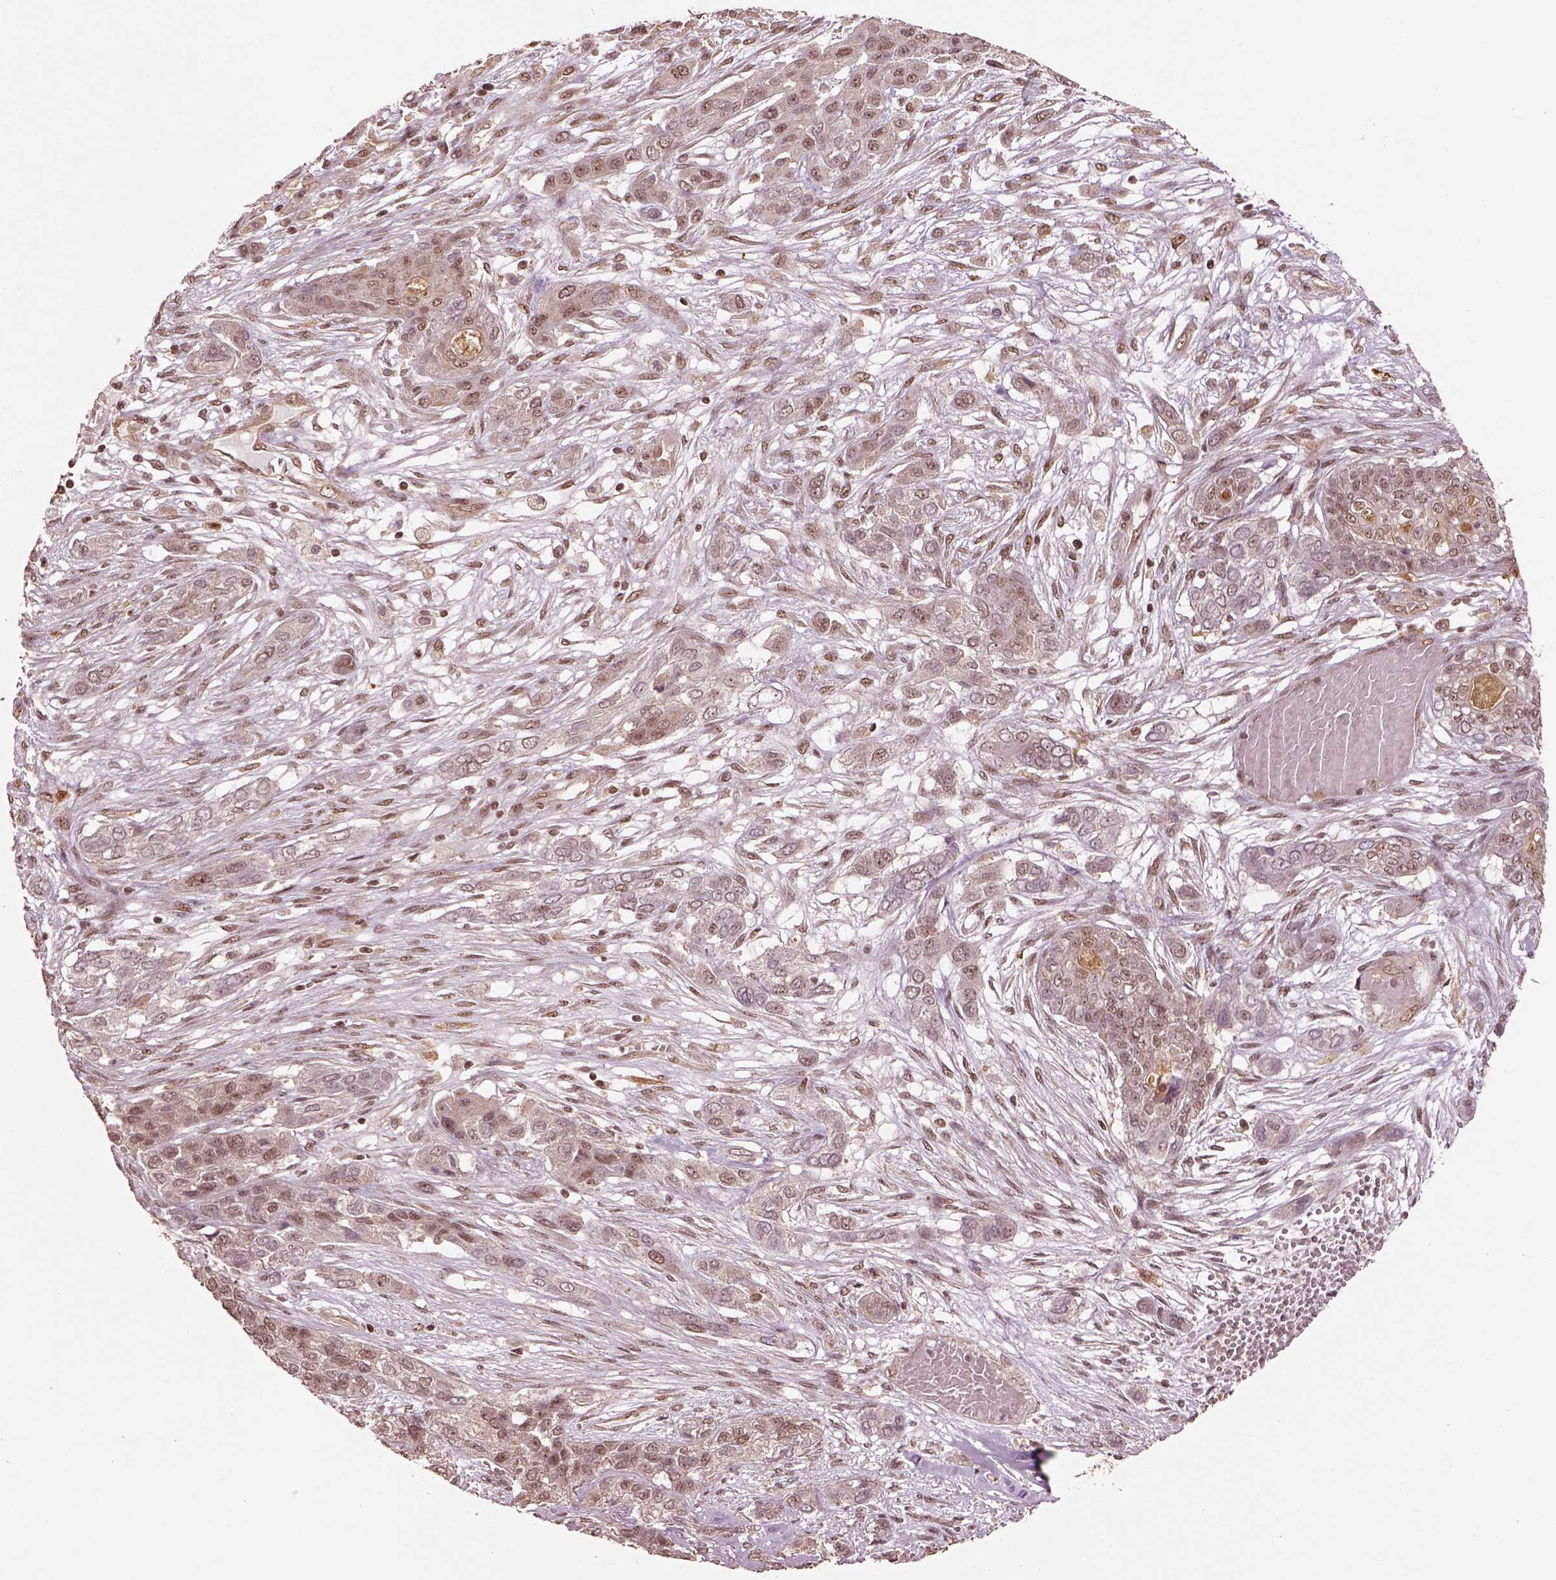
{"staining": {"intensity": "weak", "quantity": ">75%", "location": "nuclear"}, "tissue": "lung cancer", "cell_type": "Tumor cells", "image_type": "cancer", "snomed": [{"axis": "morphology", "description": "Squamous cell carcinoma, NOS"}, {"axis": "topography", "description": "Lung"}], "caption": "Immunohistochemical staining of human squamous cell carcinoma (lung) shows low levels of weak nuclear protein expression in approximately >75% of tumor cells.", "gene": "BRD9", "patient": {"sex": "female", "age": 70}}